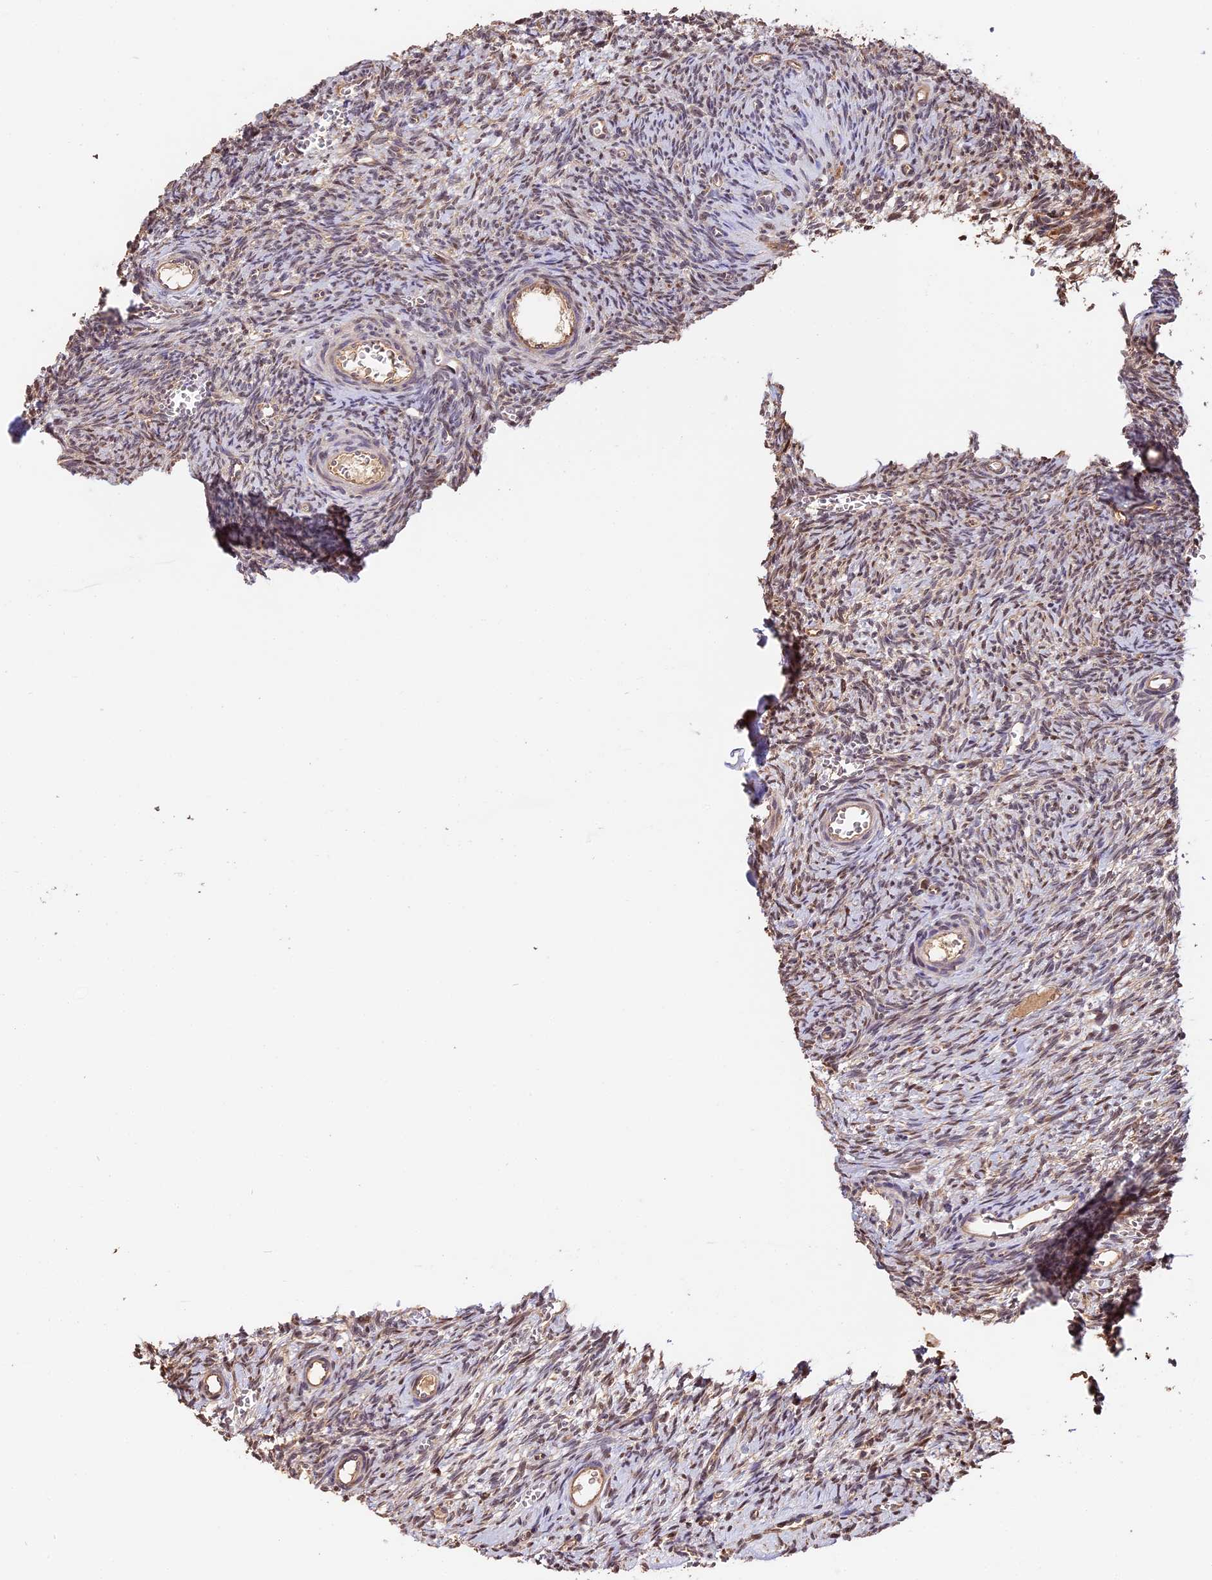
{"staining": {"intensity": "weak", "quantity": "<25%", "location": "cytoplasmic/membranous"}, "tissue": "ovary", "cell_type": "Ovarian stroma cells", "image_type": "normal", "snomed": [{"axis": "morphology", "description": "Normal tissue, NOS"}, {"axis": "topography", "description": "Ovary"}], "caption": "IHC of normal human ovary reveals no staining in ovarian stroma cells.", "gene": "PPP1R37", "patient": {"sex": "female", "age": 39}}